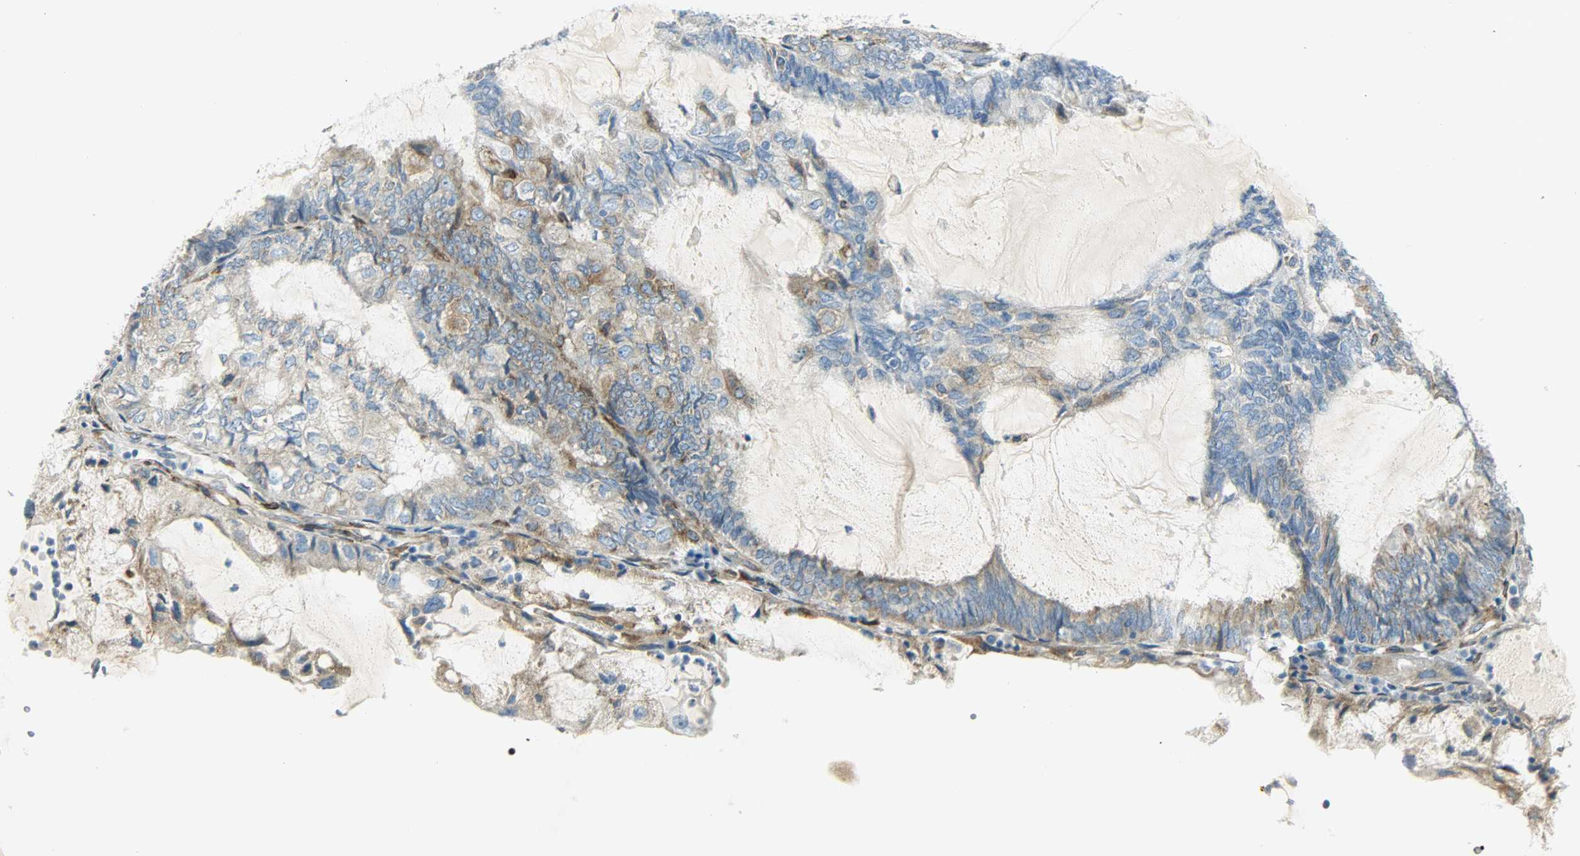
{"staining": {"intensity": "moderate", "quantity": "25%-75%", "location": "cytoplasmic/membranous"}, "tissue": "endometrial cancer", "cell_type": "Tumor cells", "image_type": "cancer", "snomed": [{"axis": "morphology", "description": "Adenocarcinoma, NOS"}, {"axis": "topography", "description": "Endometrium"}], "caption": "Endometrial cancer was stained to show a protein in brown. There is medium levels of moderate cytoplasmic/membranous positivity in approximately 25%-75% of tumor cells.", "gene": "PKD2", "patient": {"sex": "female", "age": 81}}